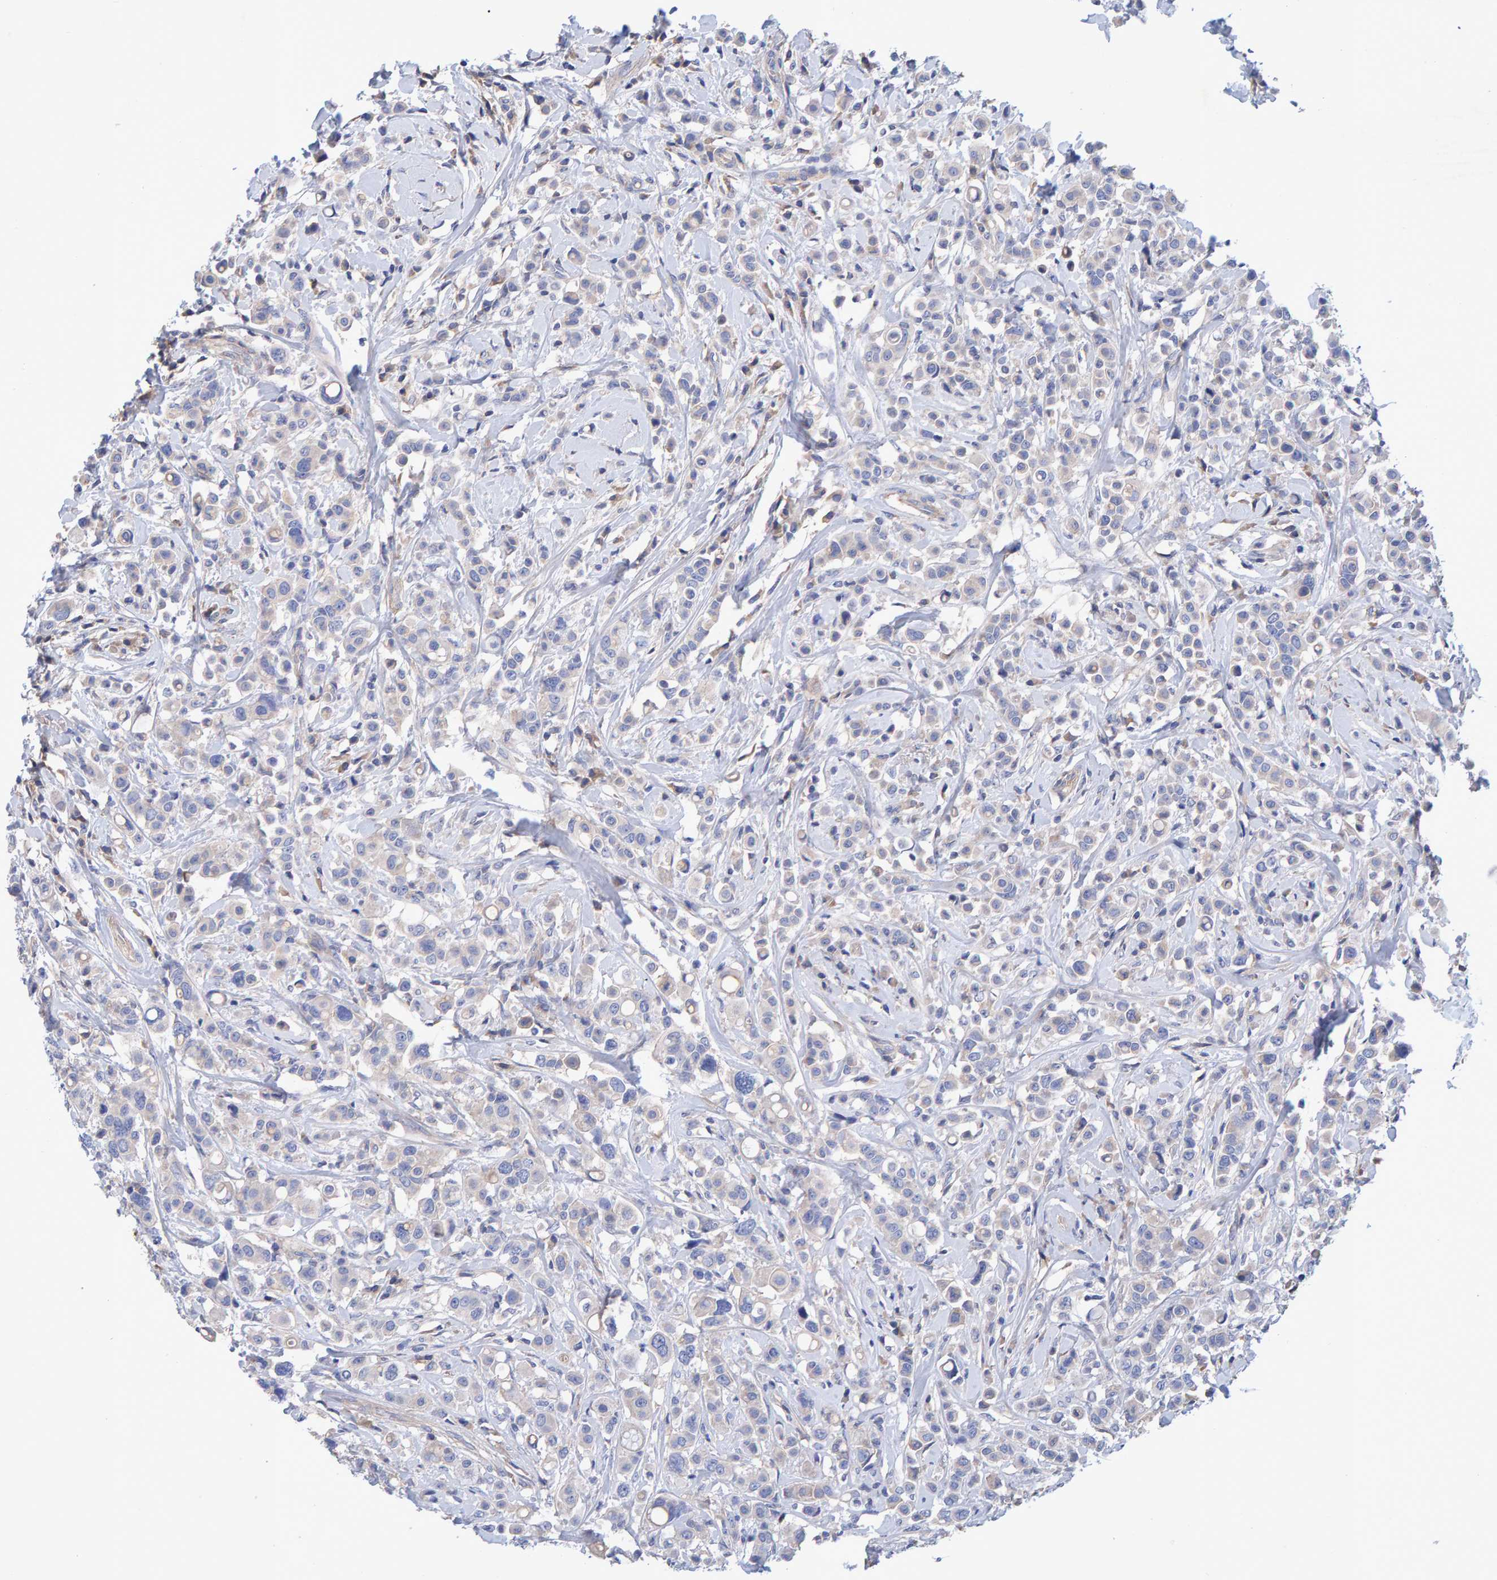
{"staining": {"intensity": "negative", "quantity": "none", "location": "none"}, "tissue": "breast cancer", "cell_type": "Tumor cells", "image_type": "cancer", "snomed": [{"axis": "morphology", "description": "Duct carcinoma"}, {"axis": "topography", "description": "Breast"}], "caption": "Tumor cells show no significant positivity in invasive ductal carcinoma (breast).", "gene": "EFR3A", "patient": {"sex": "female", "age": 27}}